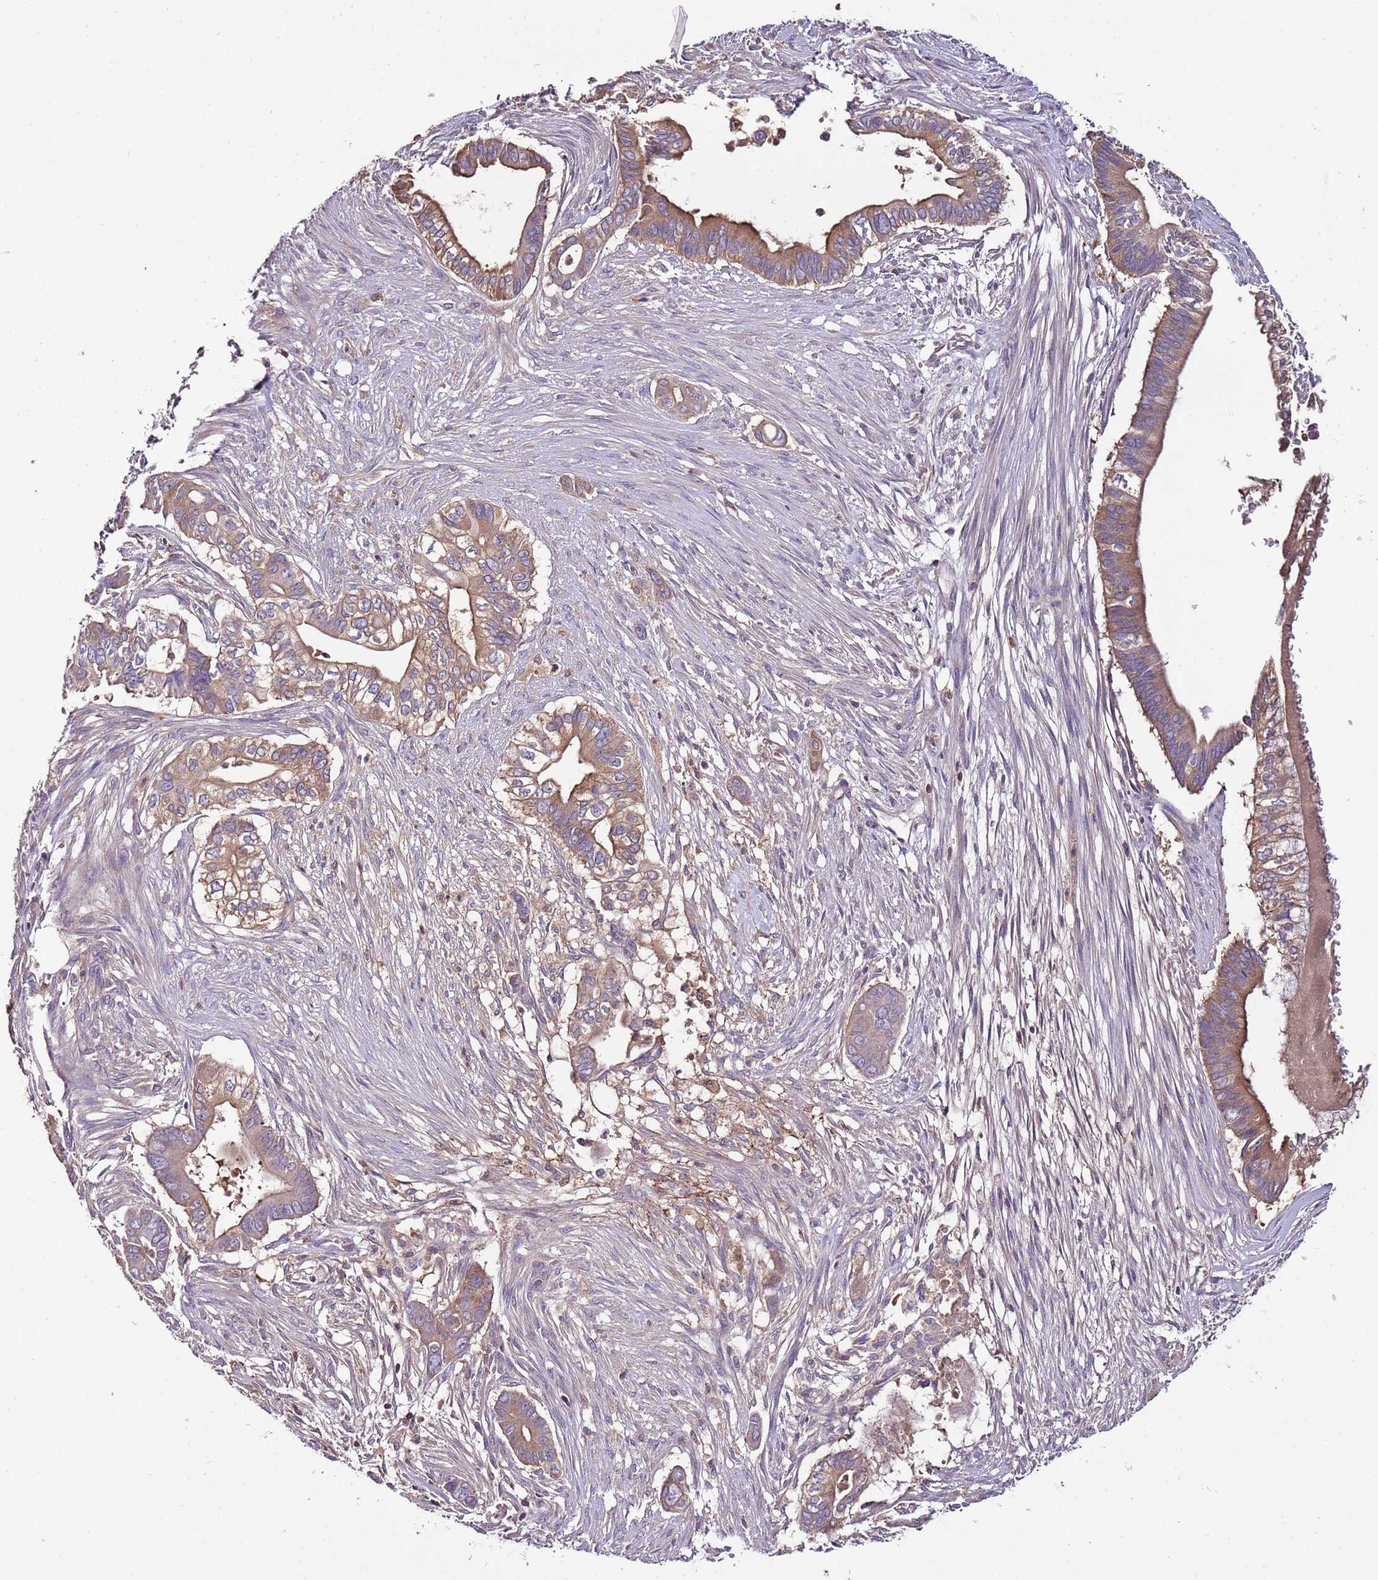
{"staining": {"intensity": "moderate", "quantity": ">75%", "location": "cytoplasmic/membranous"}, "tissue": "pancreatic cancer", "cell_type": "Tumor cells", "image_type": "cancer", "snomed": [{"axis": "morphology", "description": "Adenocarcinoma, NOS"}, {"axis": "topography", "description": "Pancreas"}], "caption": "An immunohistochemistry histopathology image of tumor tissue is shown. Protein staining in brown highlights moderate cytoplasmic/membranous positivity in pancreatic adenocarcinoma within tumor cells.", "gene": "IGIP", "patient": {"sex": "male", "age": 68}}